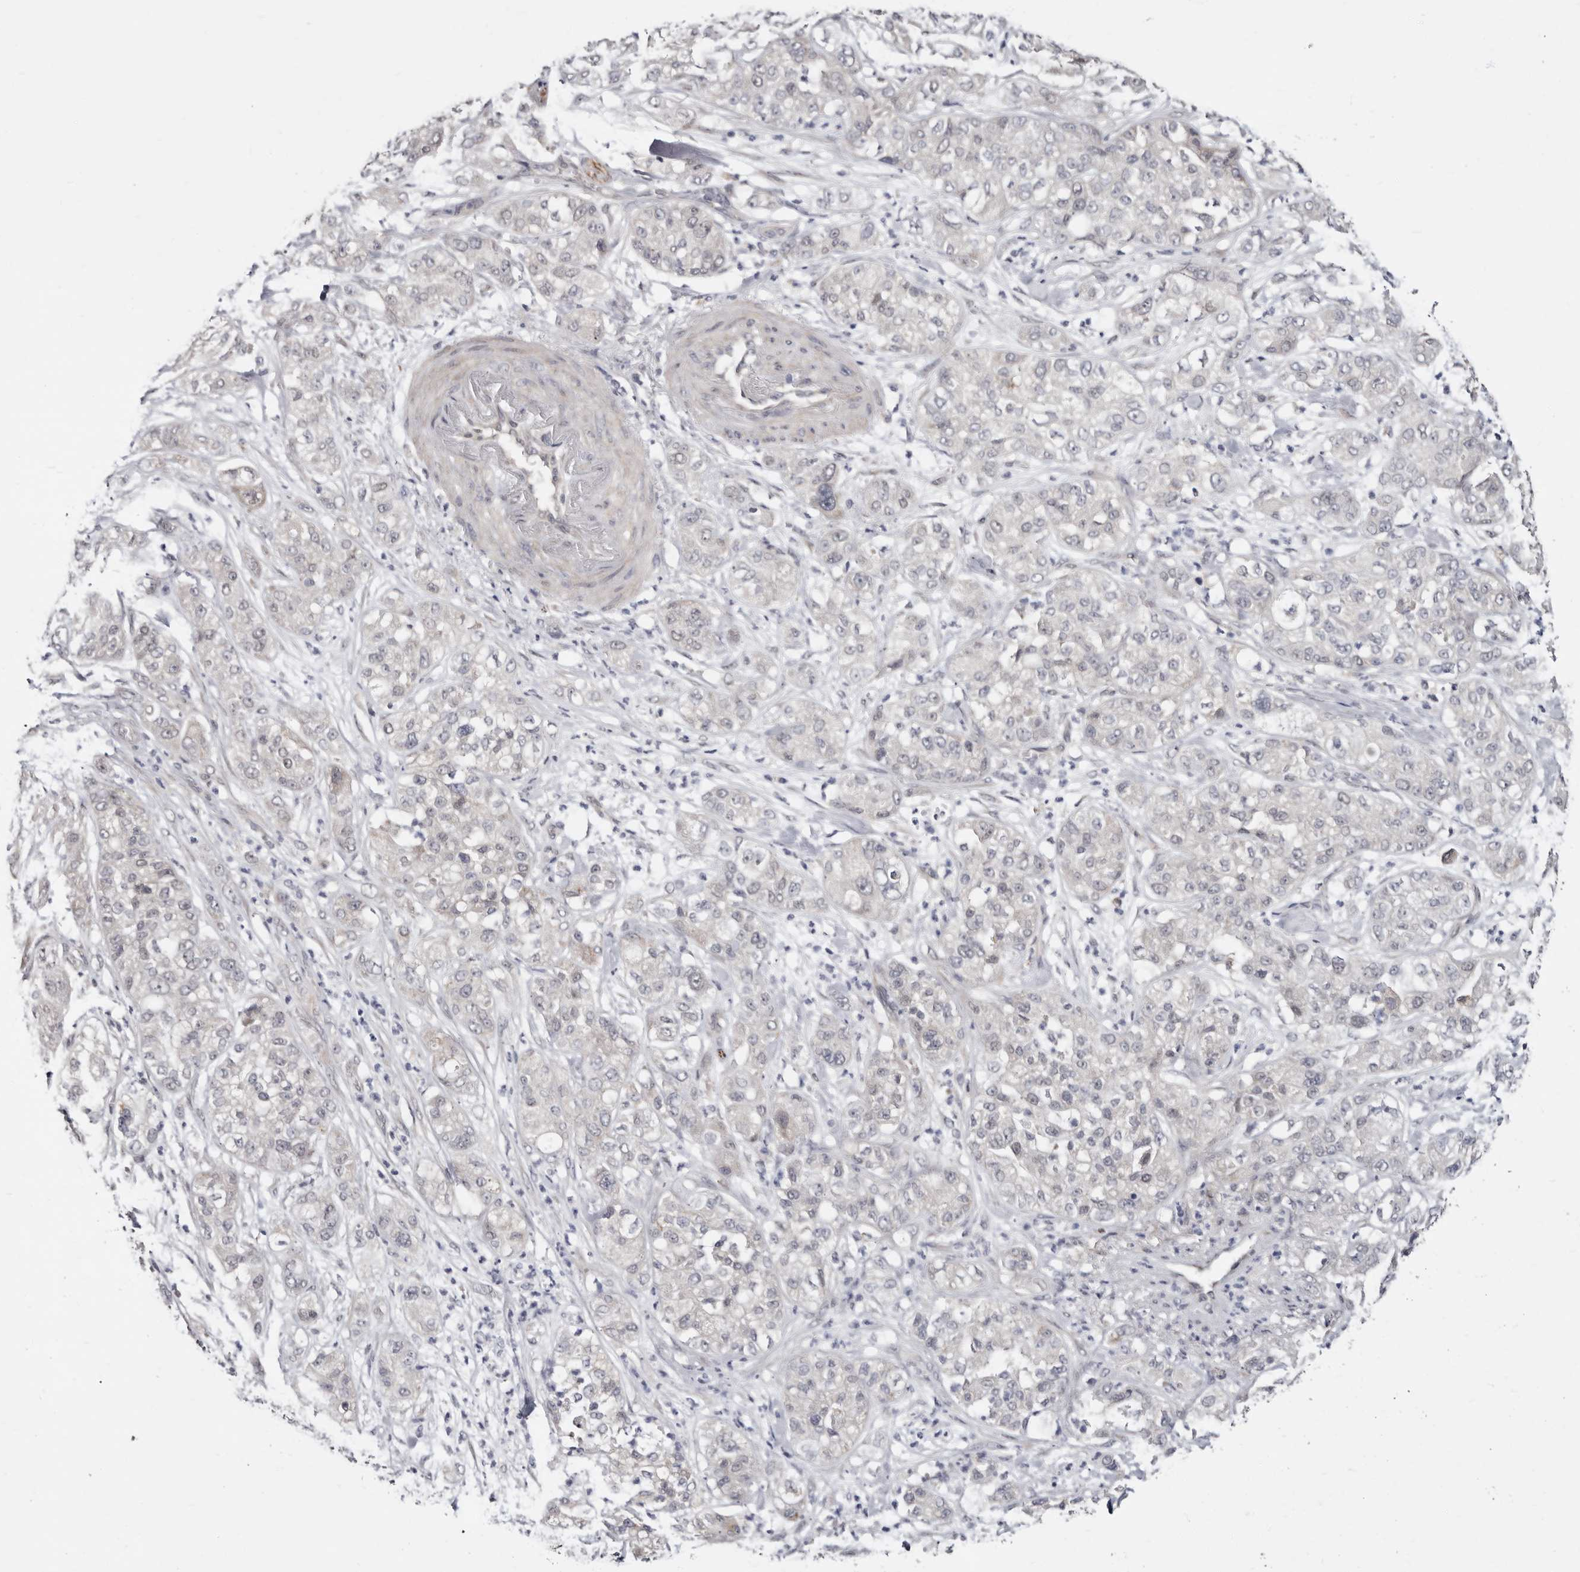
{"staining": {"intensity": "negative", "quantity": "none", "location": "none"}, "tissue": "pancreatic cancer", "cell_type": "Tumor cells", "image_type": "cancer", "snomed": [{"axis": "morphology", "description": "Adenocarcinoma, NOS"}, {"axis": "topography", "description": "Pancreas"}], "caption": "The immunohistochemistry photomicrograph has no significant positivity in tumor cells of adenocarcinoma (pancreatic) tissue.", "gene": "KLHL4", "patient": {"sex": "female", "age": 78}}